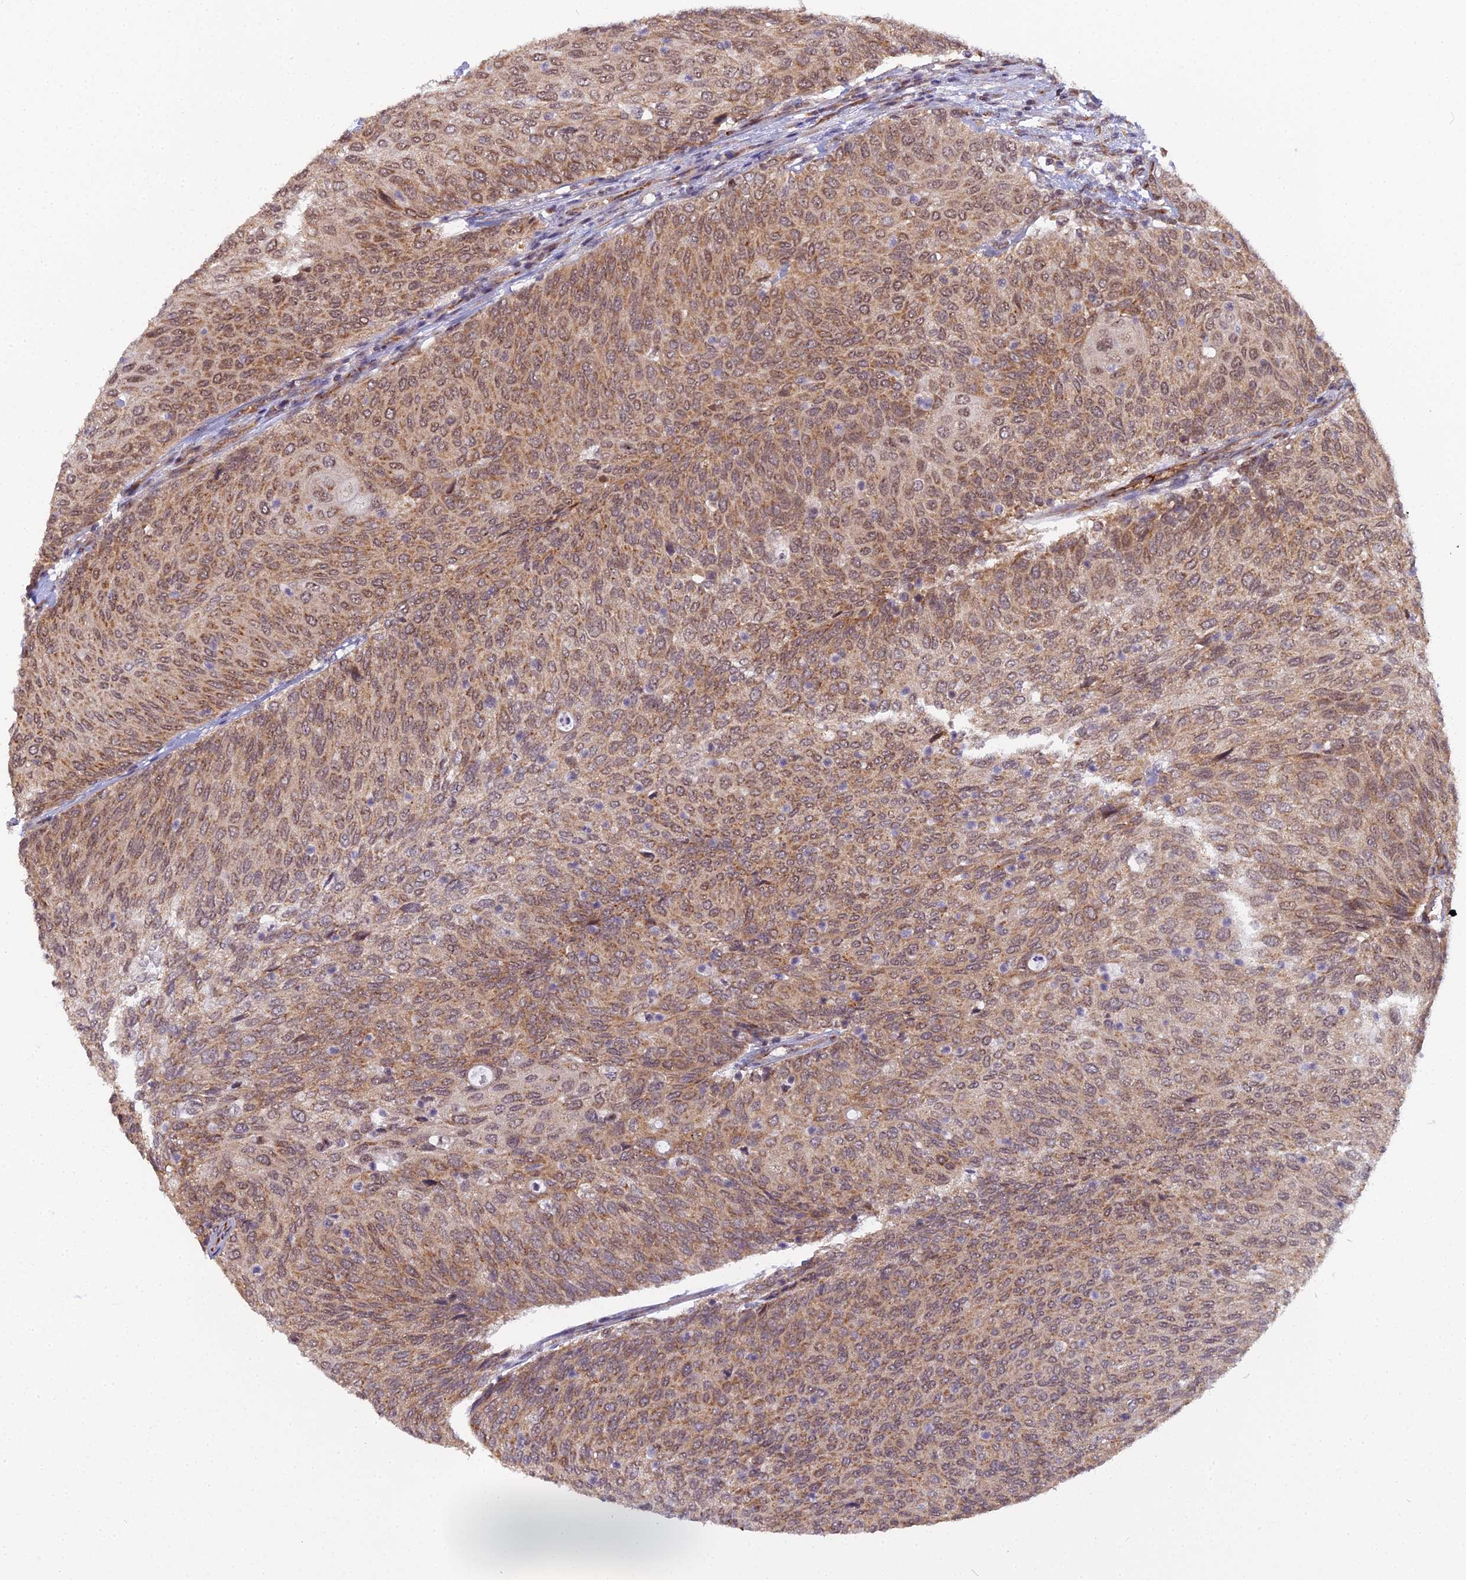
{"staining": {"intensity": "moderate", "quantity": ">75%", "location": "cytoplasmic/membranous"}, "tissue": "urothelial cancer", "cell_type": "Tumor cells", "image_type": "cancer", "snomed": [{"axis": "morphology", "description": "Urothelial carcinoma, Low grade"}, {"axis": "topography", "description": "Urinary bladder"}], "caption": "Immunohistochemistry (IHC) of low-grade urothelial carcinoma displays medium levels of moderate cytoplasmic/membranous positivity in about >75% of tumor cells.", "gene": "MEOX1", "patient": {"sex": "female", "age": 79}}